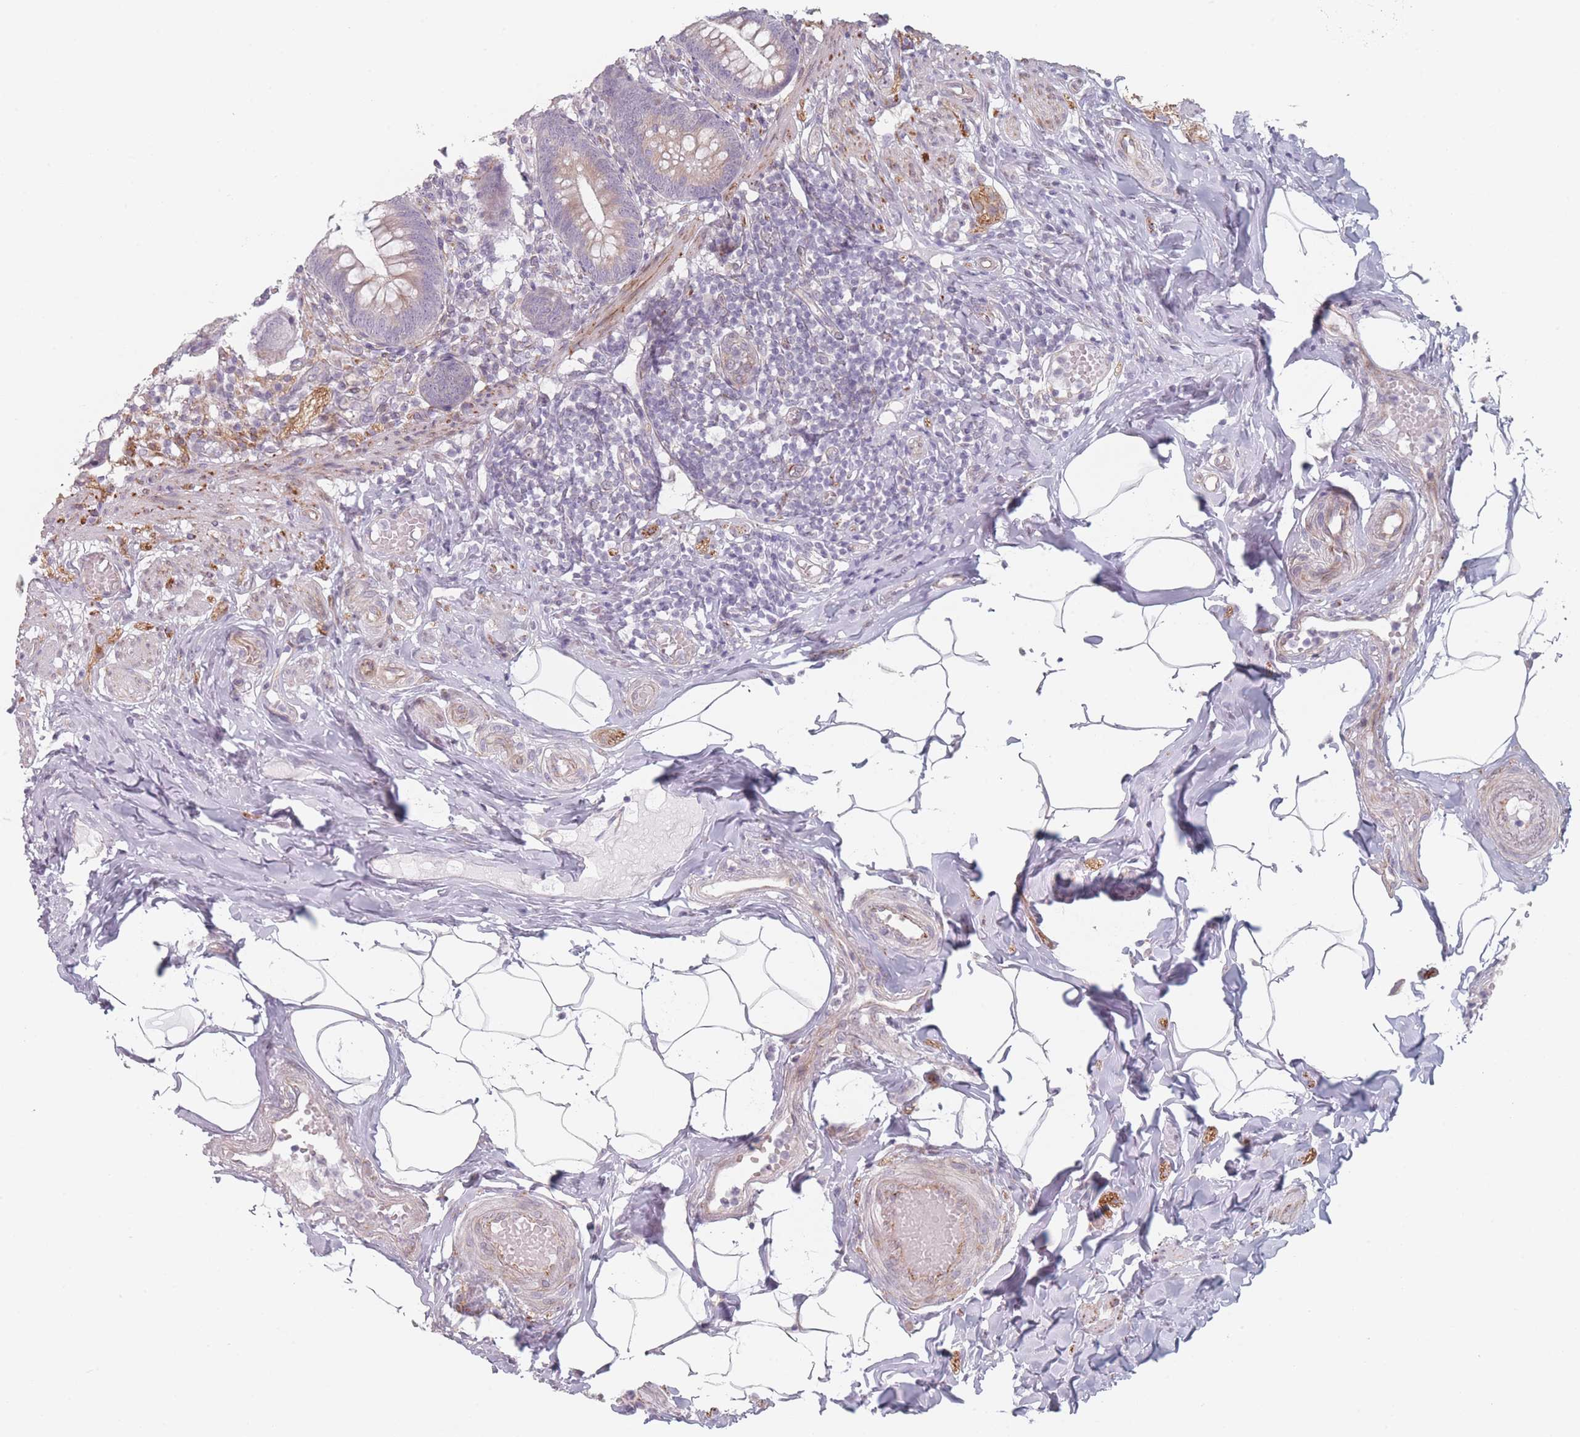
{"staining": {"intensity": "weak", "quantity": ">75%", "location": "cytoplasmic/membranous"}, "tissue": "appendix", "cell_type": "Glandular cells", "image_type": "normal", "snomed": [{"axis": "morphology", "description": "Normal tissue, NOS"}, {"axis": "topography", "description": "Appendix"}], "caption": "IHC of unremarkable human appendix reveals low levels of weak cytoplasmic/membranous staining in approximately >75% of glandular cells. (Brightfield microscopy of DAB IHC at high magnification).", "gene": "RNF4", "patient": {"sex": "male", "age": 55}}